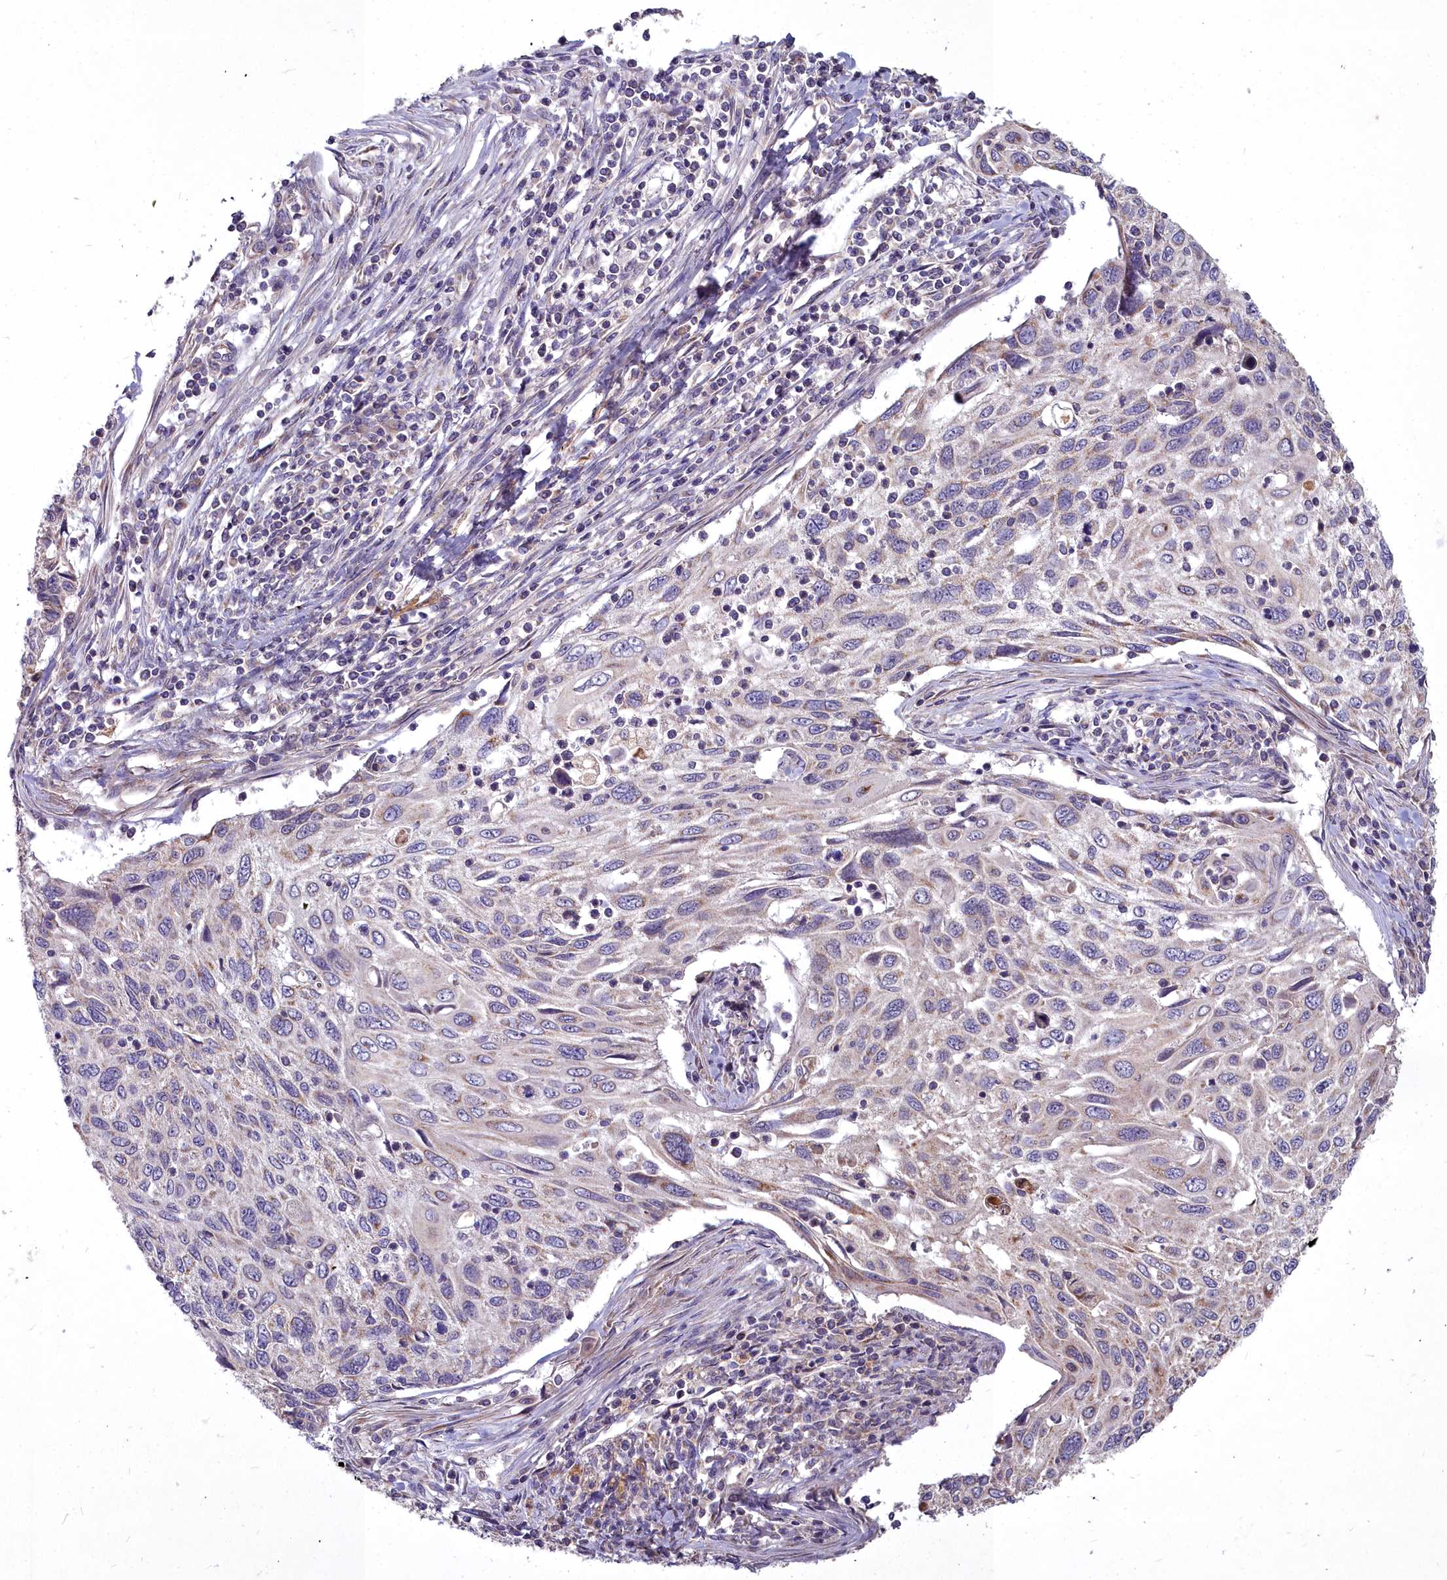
{"staining": {"intensity": "weak", "quantity": "<25%", "location": "cytoplasmic/membranous"}, "tissue": "cervical cancer", "cell_type": "Tumor cells", "image_type": "cancer", "snomed": [{"axis": "morphology", "description": "Squamous cell carcinoma, NOS"}, {"axis": "topography", "description": "Cervix"}], "caption": "This is a micrograph of IHC staining of cervical cancer, which shows no expression in tumor cells. (DAB (3,3'-diaminobenzidine) immunohistochemistry (IHC) with hematoxylin counter stain).", "gene": "MICU2", "patient": {"sex": "female", "age": 70}}